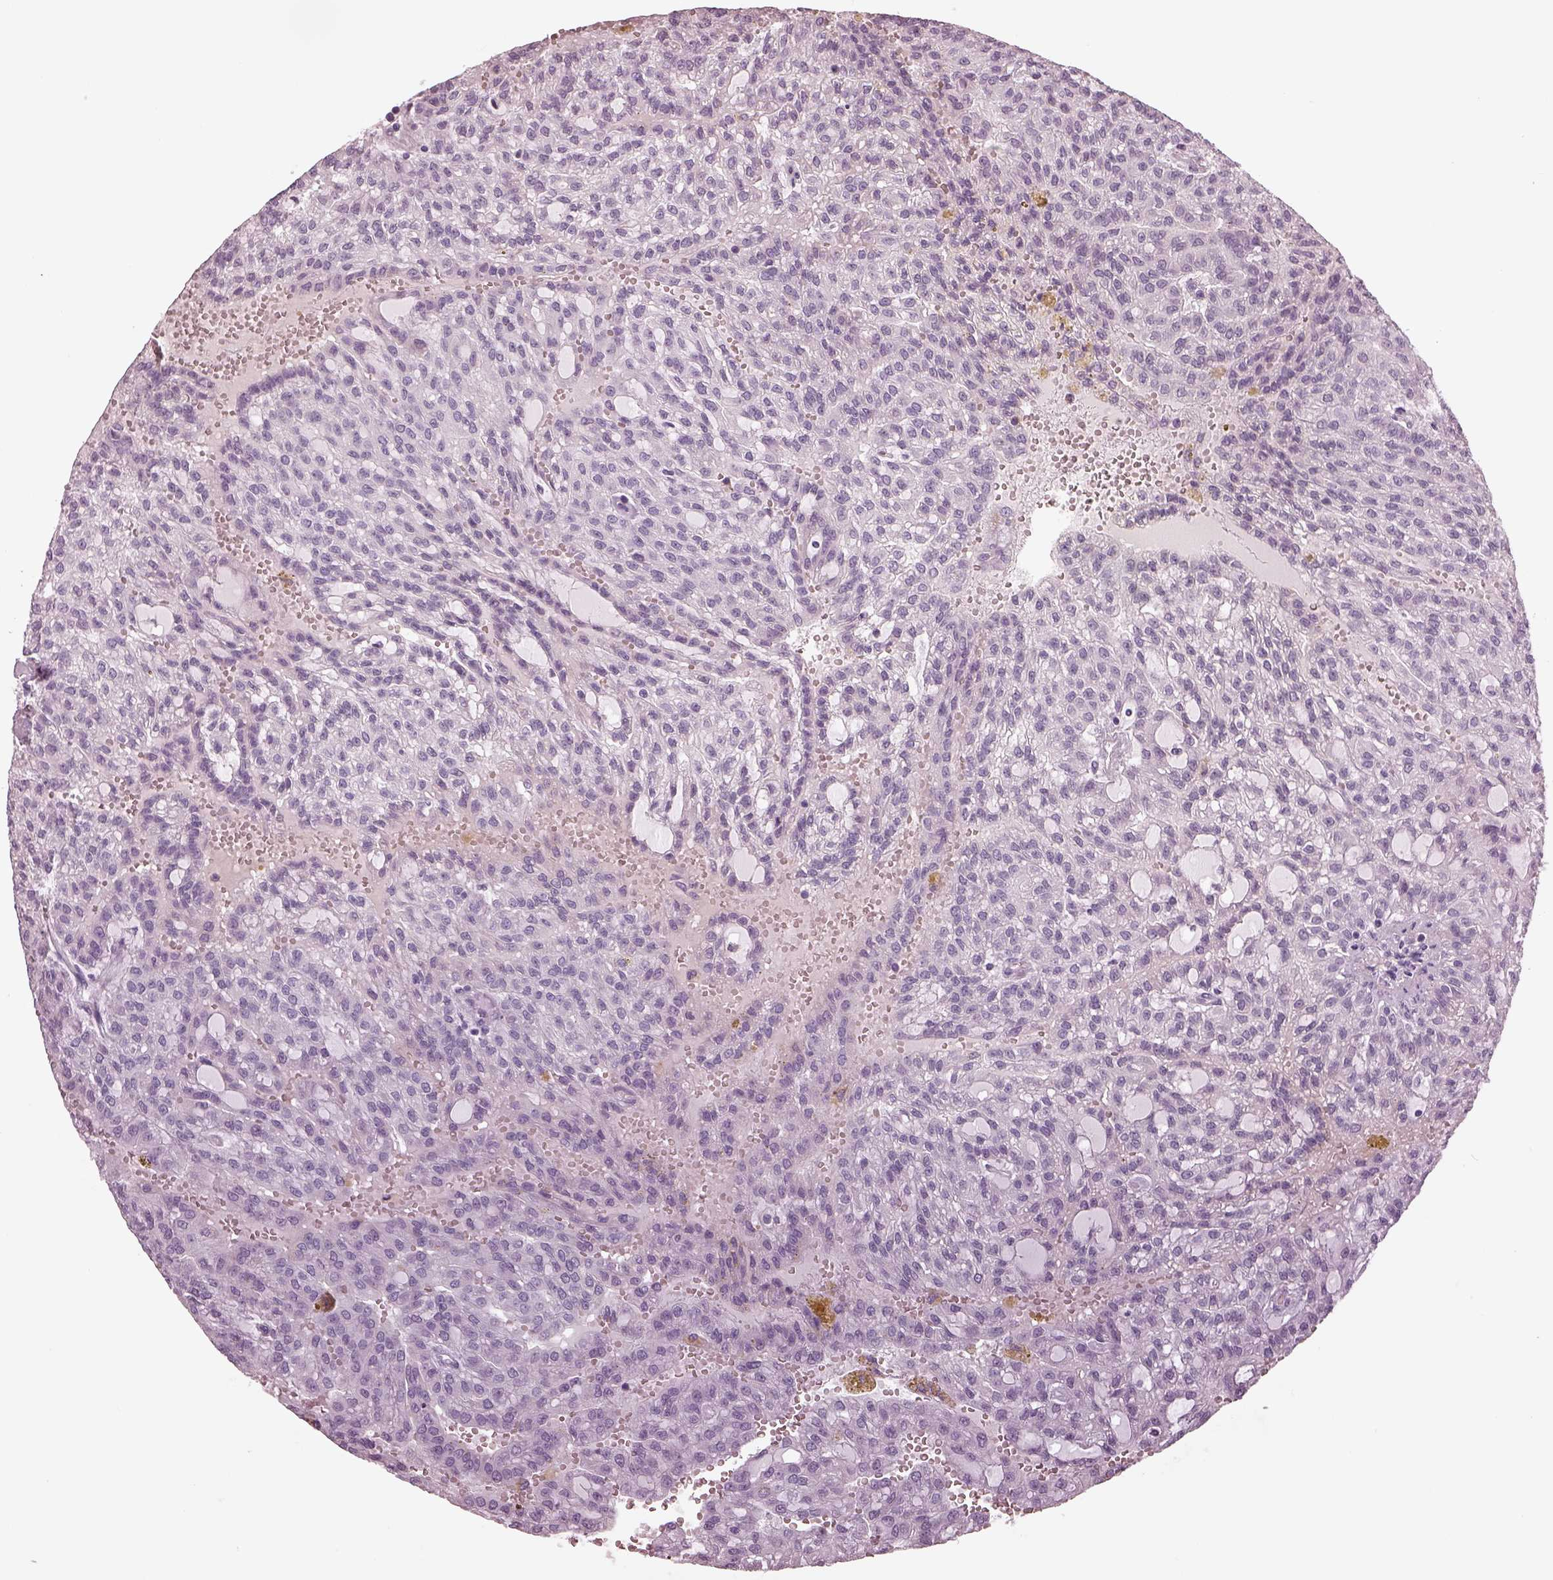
{"staining": {"intensity": "negative", "quantity": "none", "location": "none"}, "tissue": "renal cancer", "cell_type": "Tumor cells", "image_type": "cancer", "snomed": [{"axis": "morphology", "description": "Adenocarcinoma, NOS"}, {"axis": "topography", "description": "Kidney"}], "caption": "Renal cancer (adenocarcinoma) stained for a protein using immunohistochemistry (IHC) reveals no positivity tumor cells.", "gene": "CSH1", "patient": {"sex": "male", "age": 63}}